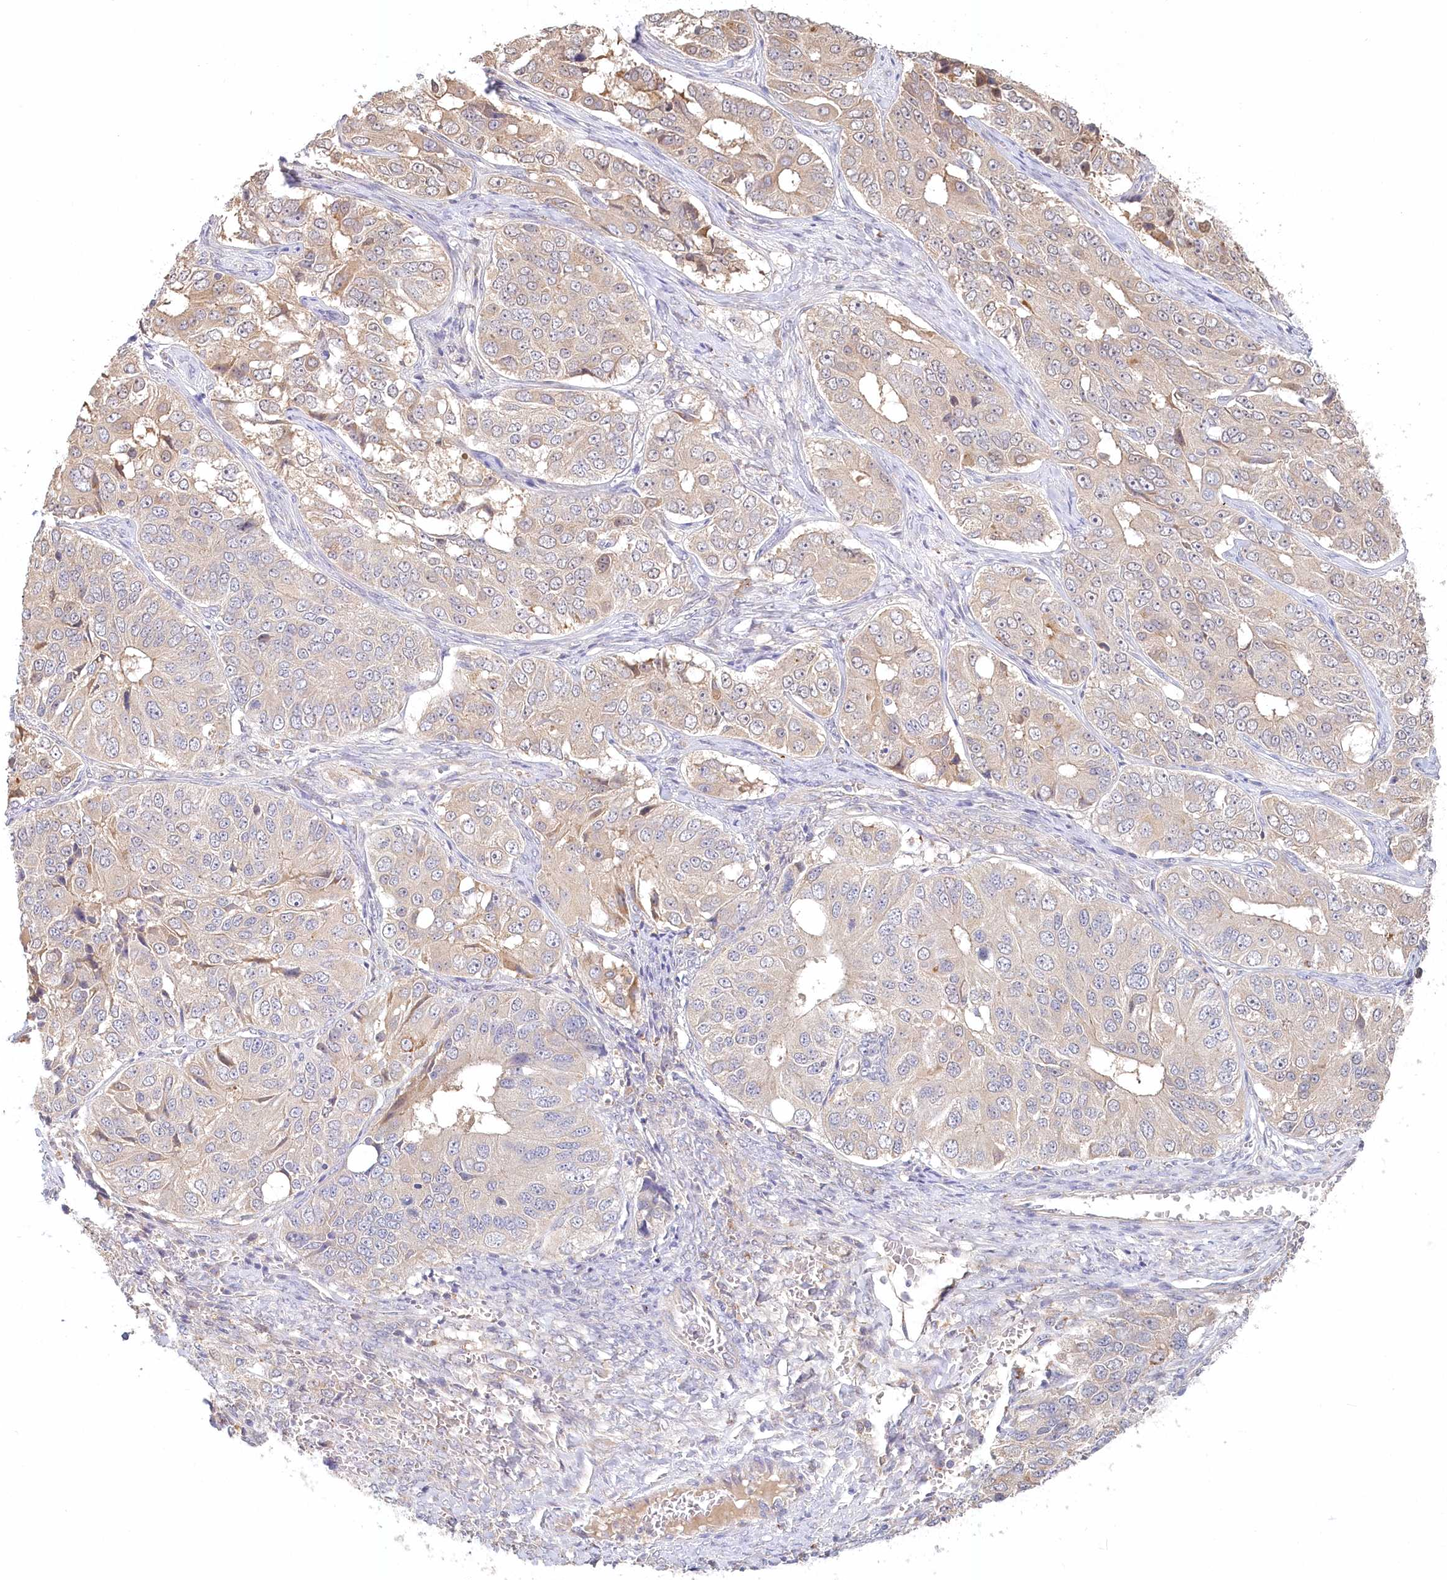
{"staining": {"intensity": "negative", "quantity": "none", "location": "none"}, "tissue": "ovarian cancer", "cell_type": "Tumor cells", "image_type": "cancer", "snomed": [{"axis": "morphology", "description": "Carcinoma, endometroid"}, {"axis": "topography", "description": "Ovary"}], "caption": "Immunohistochemical staining of ovarian cancer (endometroid carcinoma) demonstrates no significant positivity in tumor cells.", "gene": "VSIG1", "patient": {"sex": "female", "age": 51}}